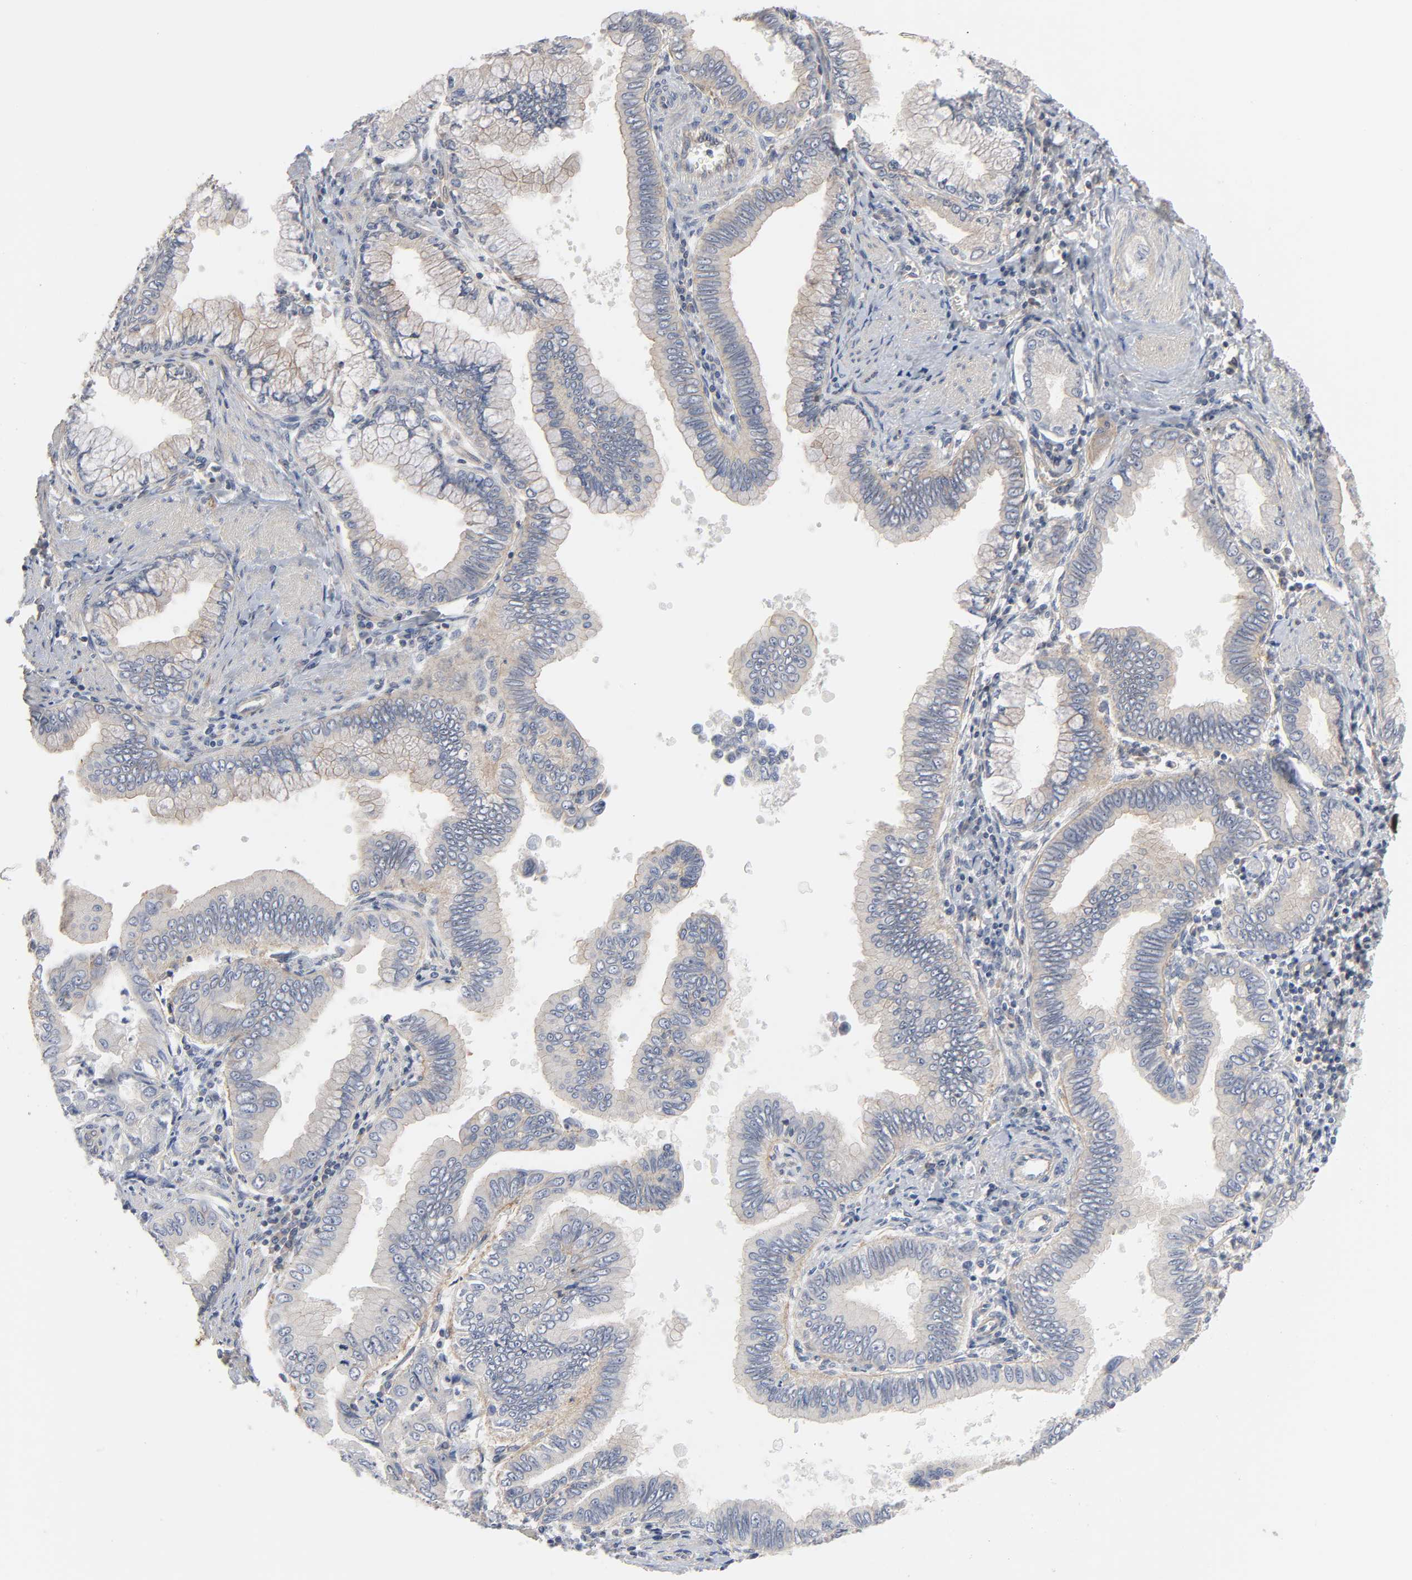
{"staining": {"intensity": "weak", "quantity": "<25%", "location": "cytoplasmic/membranous"}, "tissue": "pancreatic cancer", "cell_type": "Tumor cells", "image_type": "cancer", "snomed": [{"axis": "morphology", "description": "Normal tissue, NOS"}, {"axis": "topography", "description": "Lymph node"}], "caption": "Tumor cells show no significant protein positivity in pancreatic cancer.", "gene": "DDX10", "patient": {"sex": "male", "age": 50}}